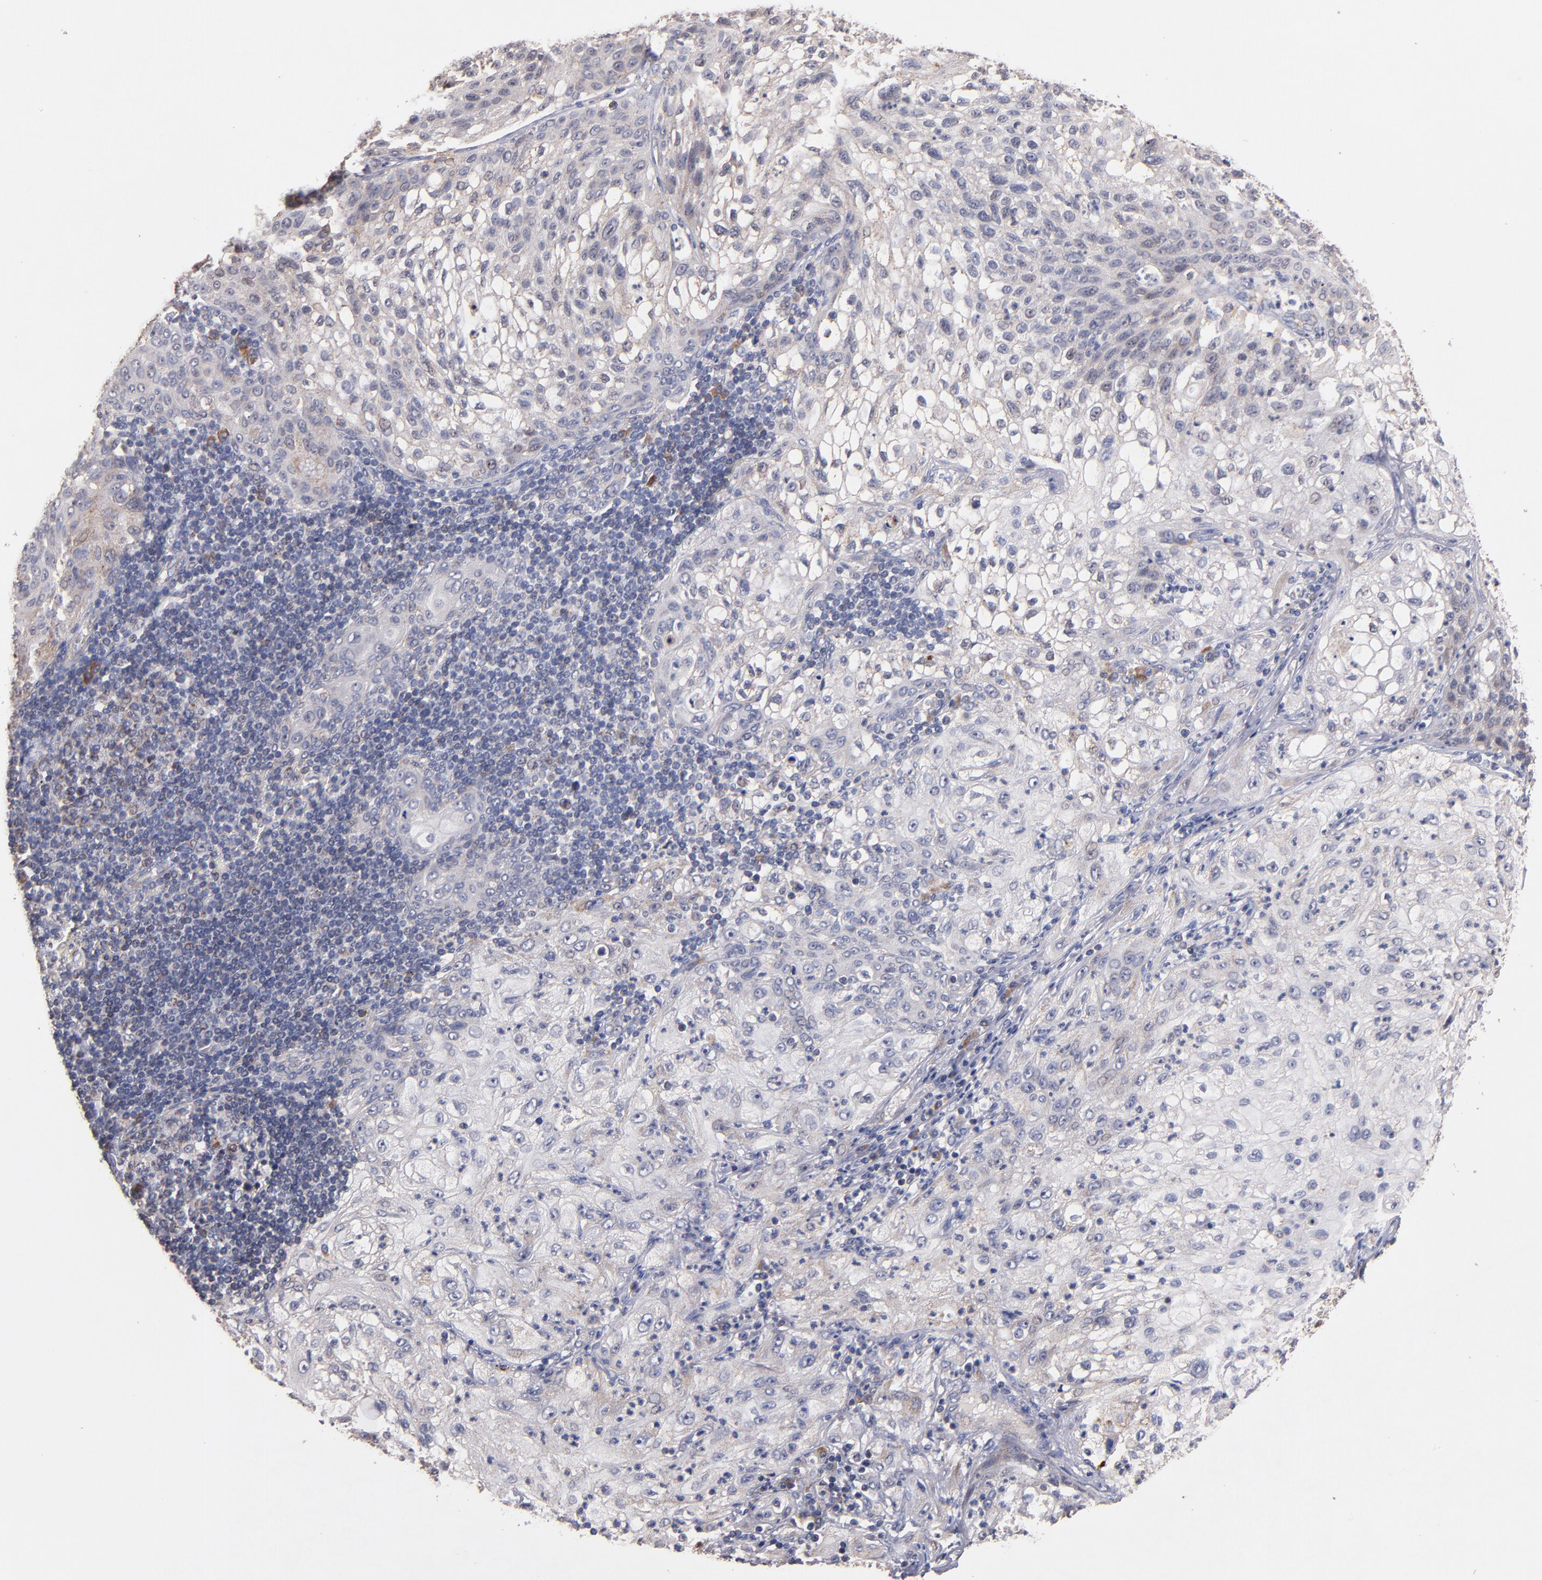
{"staining": {"intensity": "weak", "quantity": "<25%", "location": "cytoplasmic/membranous"}, "tissue": "lung cancer", "cell_type": "Tumor cells", "image_type": "cancer", "snomed": [{"axis": "morphology", "description": "Inflammation, NOS"}, {"axis": "morphology", "description": "Squamous cell carcinoma, NOS"}, {"axis": "topography", "description": "Lymph node"}, {"axis": "topography", "description": "Soft tissue"}, {"axis": "topography", "description": "Lung"}], "caption": "The photomicrograph shows no significant staining in tumor cells of lung squamous cell carcinoma. (Brightfield microscopy of DAB immunohistochemistry (IHC) at high magnification).", "gene": "DIABLO", "patient": {"sex": "male", "age": 66}}